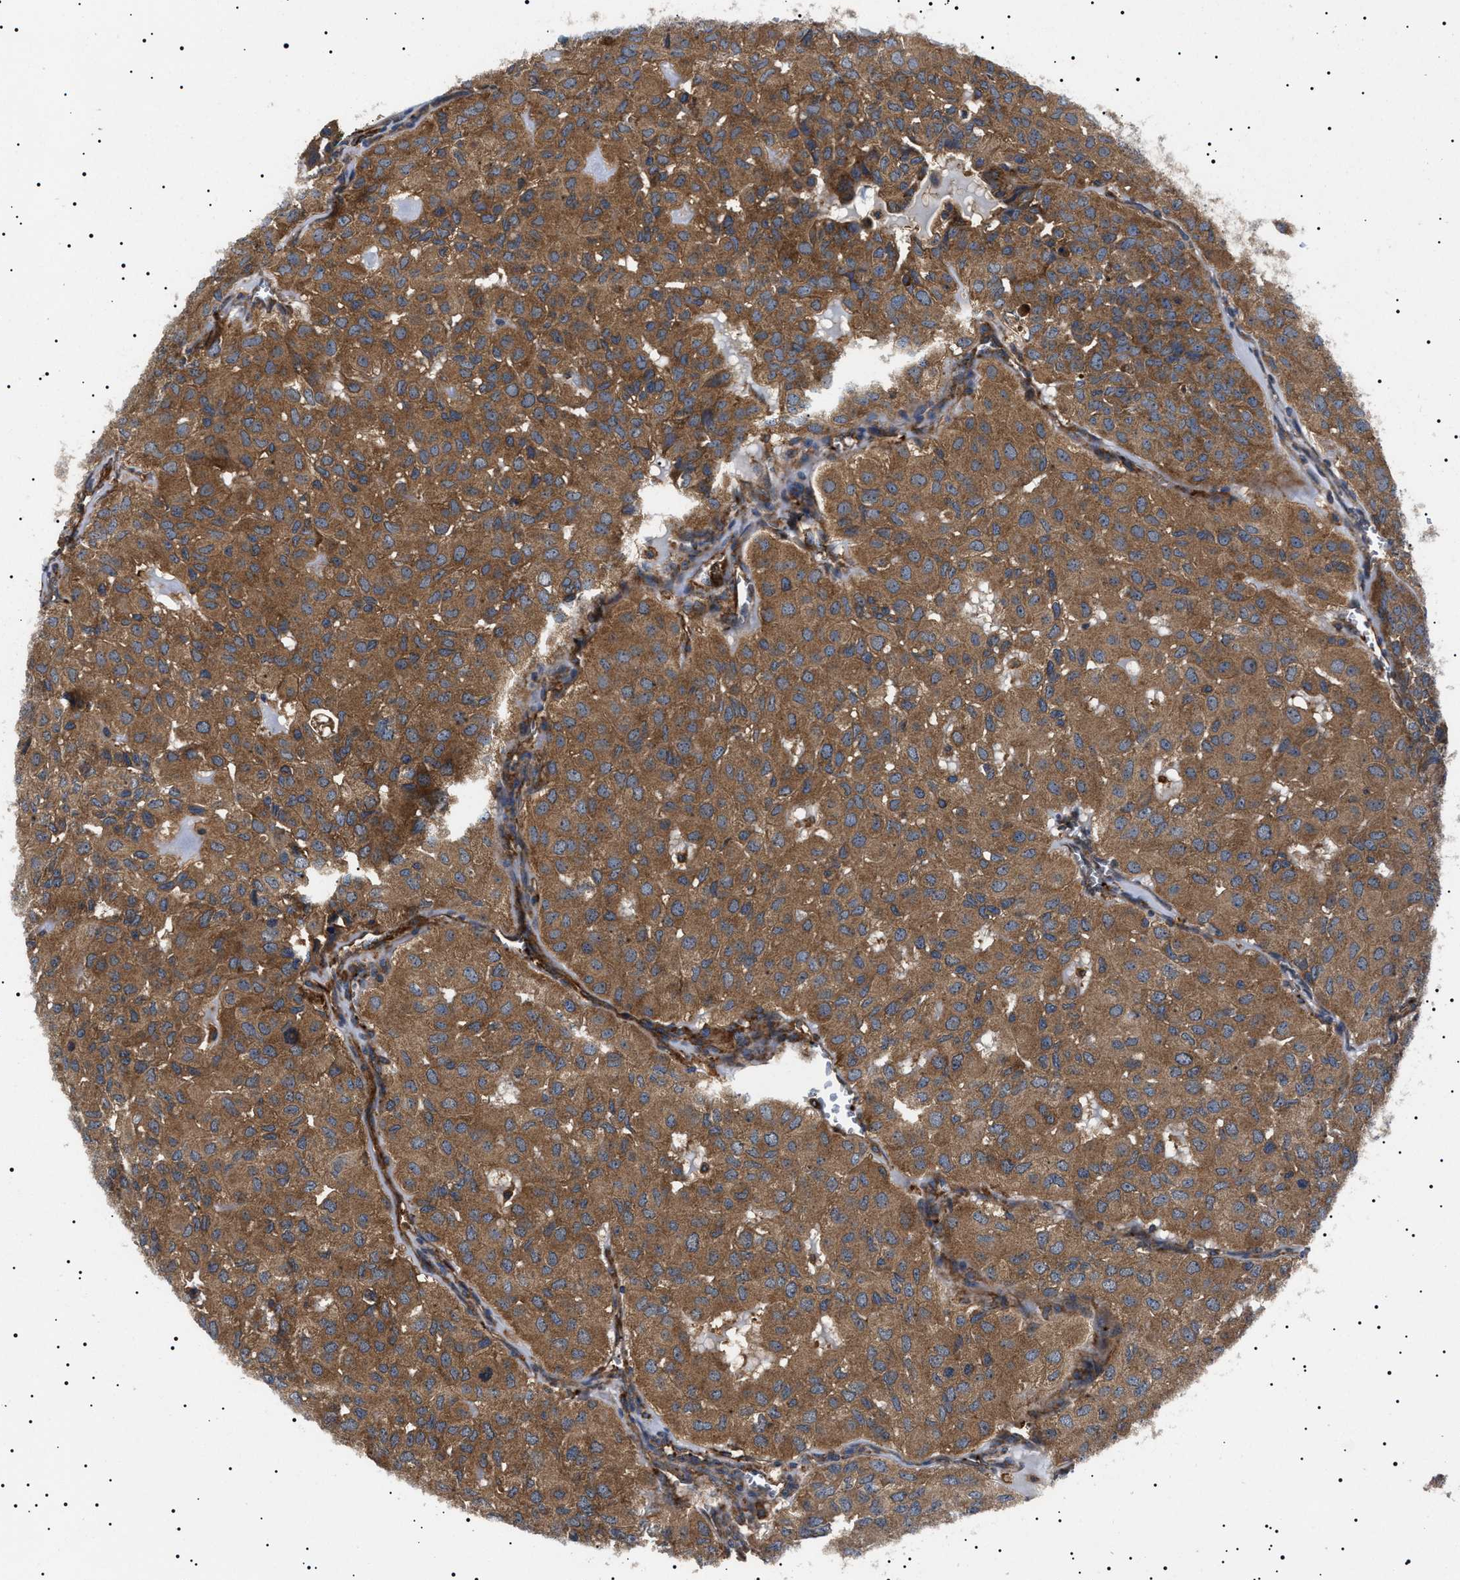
{"staining": {"intensity": "moderate", "quantity": ">75%", "location": "cytoplasmic/membranous"}, "tissue": "head and neck cancer", "cell_type": "Tumor cells", "image_type": "cancer", "snomed": [{"axis": "morphology", "description": "Adenocarcinoma, NOS"}, {"axis": "topography", "description": "Salivary gland, NOS"}, {"axis": "topography", "description": "Head-Neck"}], "caption": "There is medium levels of moderate cytoplasmic/membranous expression in tumor cells of head and neck cancer, as demonstrated by immunohistochemical staining (brown color).", "gene": "TPP2", "patient": {"sex": "female", "age": 76}}